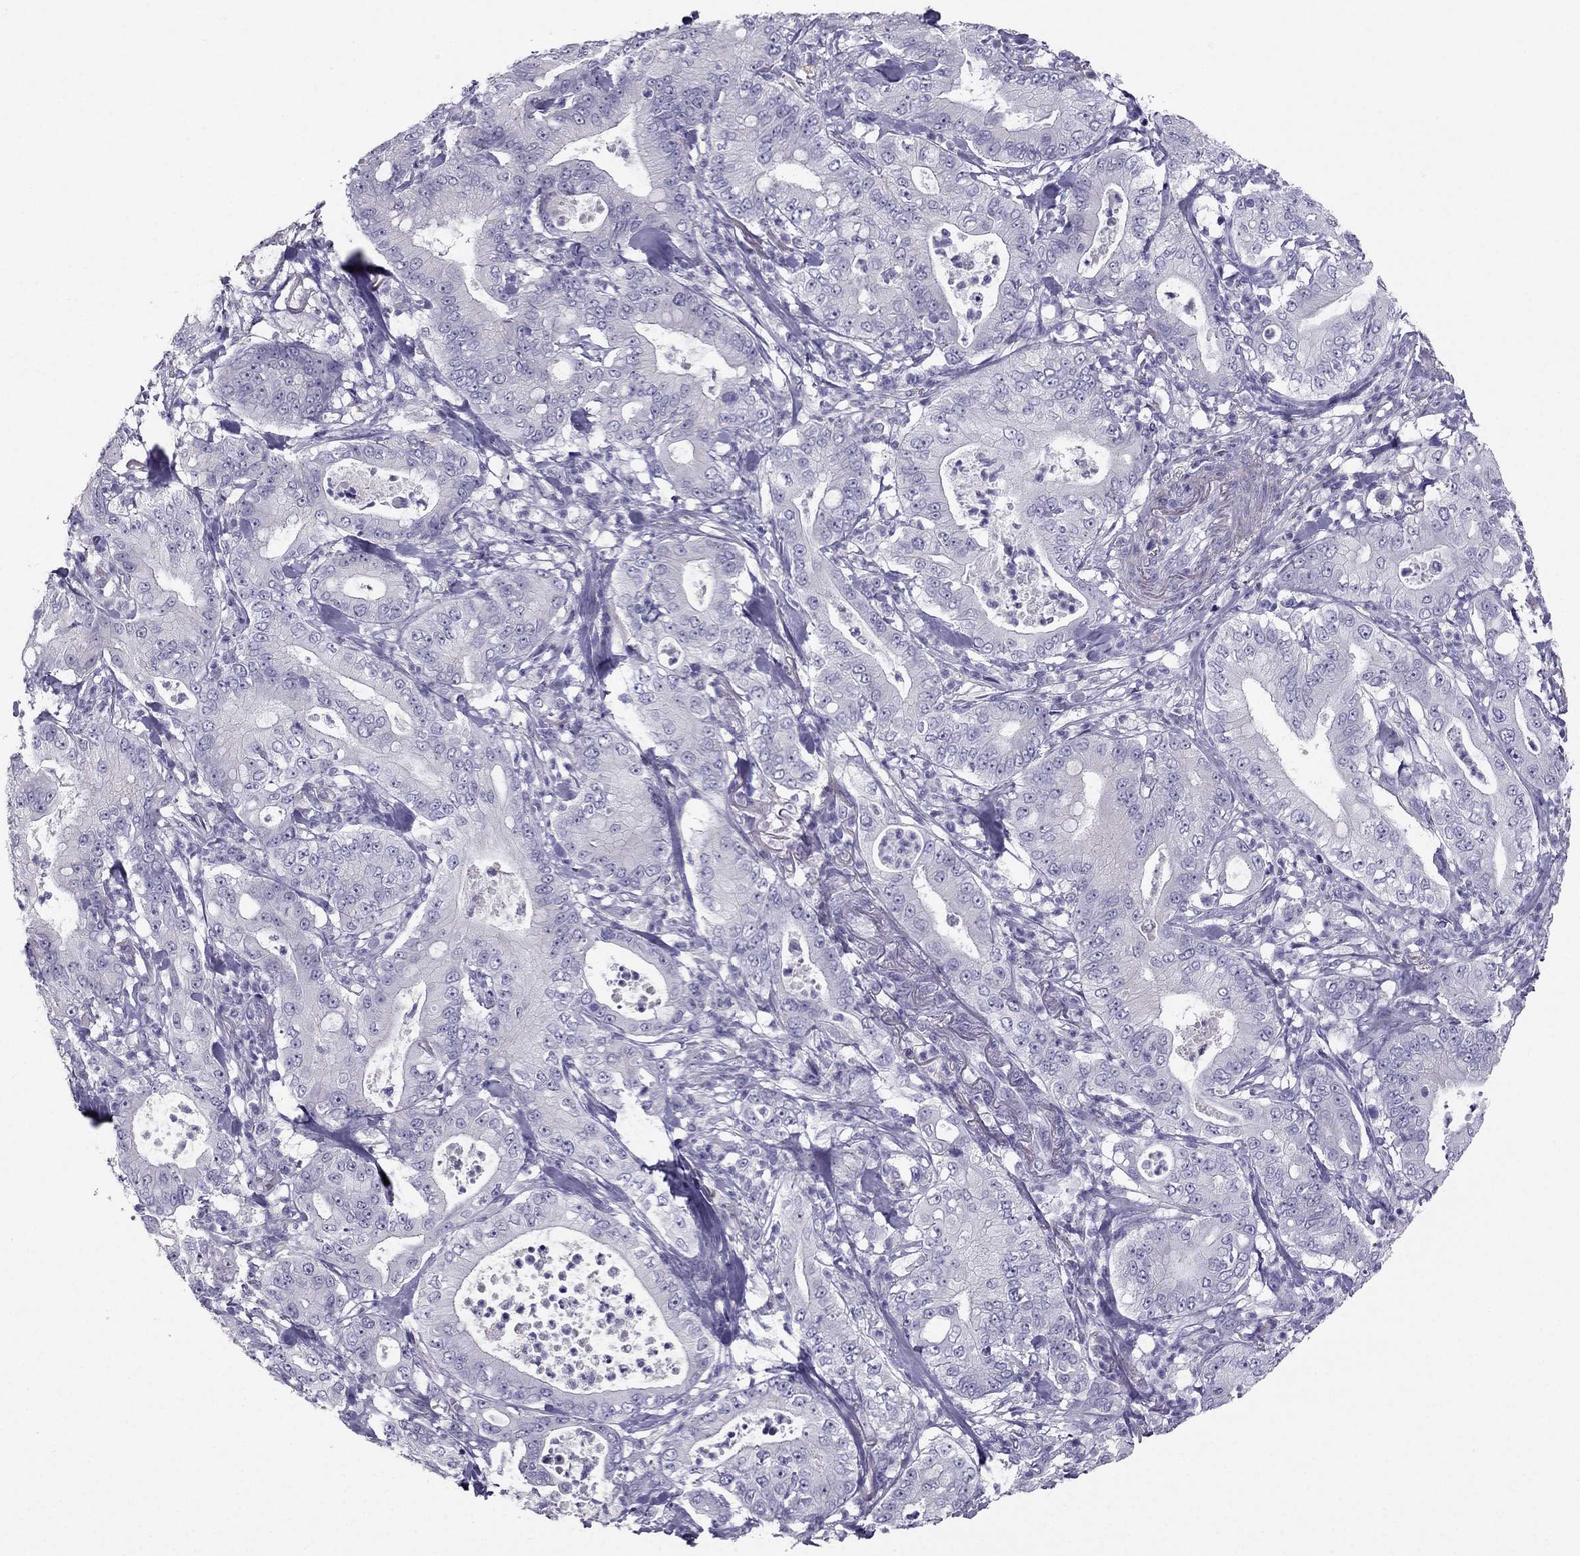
{"staining": {"intensity": "negative", "quantity": "none", "location": "none"}, "tissue": "pancreatic cancer", "cell_type": "Tumor cells", "image_type": "cancer", "snomed": [{"axis": "morphology", "description": "Adenocarcinoma, NOS"}, {"axis": "topography", "description": "Pancreas"}], "caption": "Tumor cells show no significant expression in adenocarcinoma (pancreatic).", "gene": "LMTK3", "patient": {"sex": "male", "age": 71}}